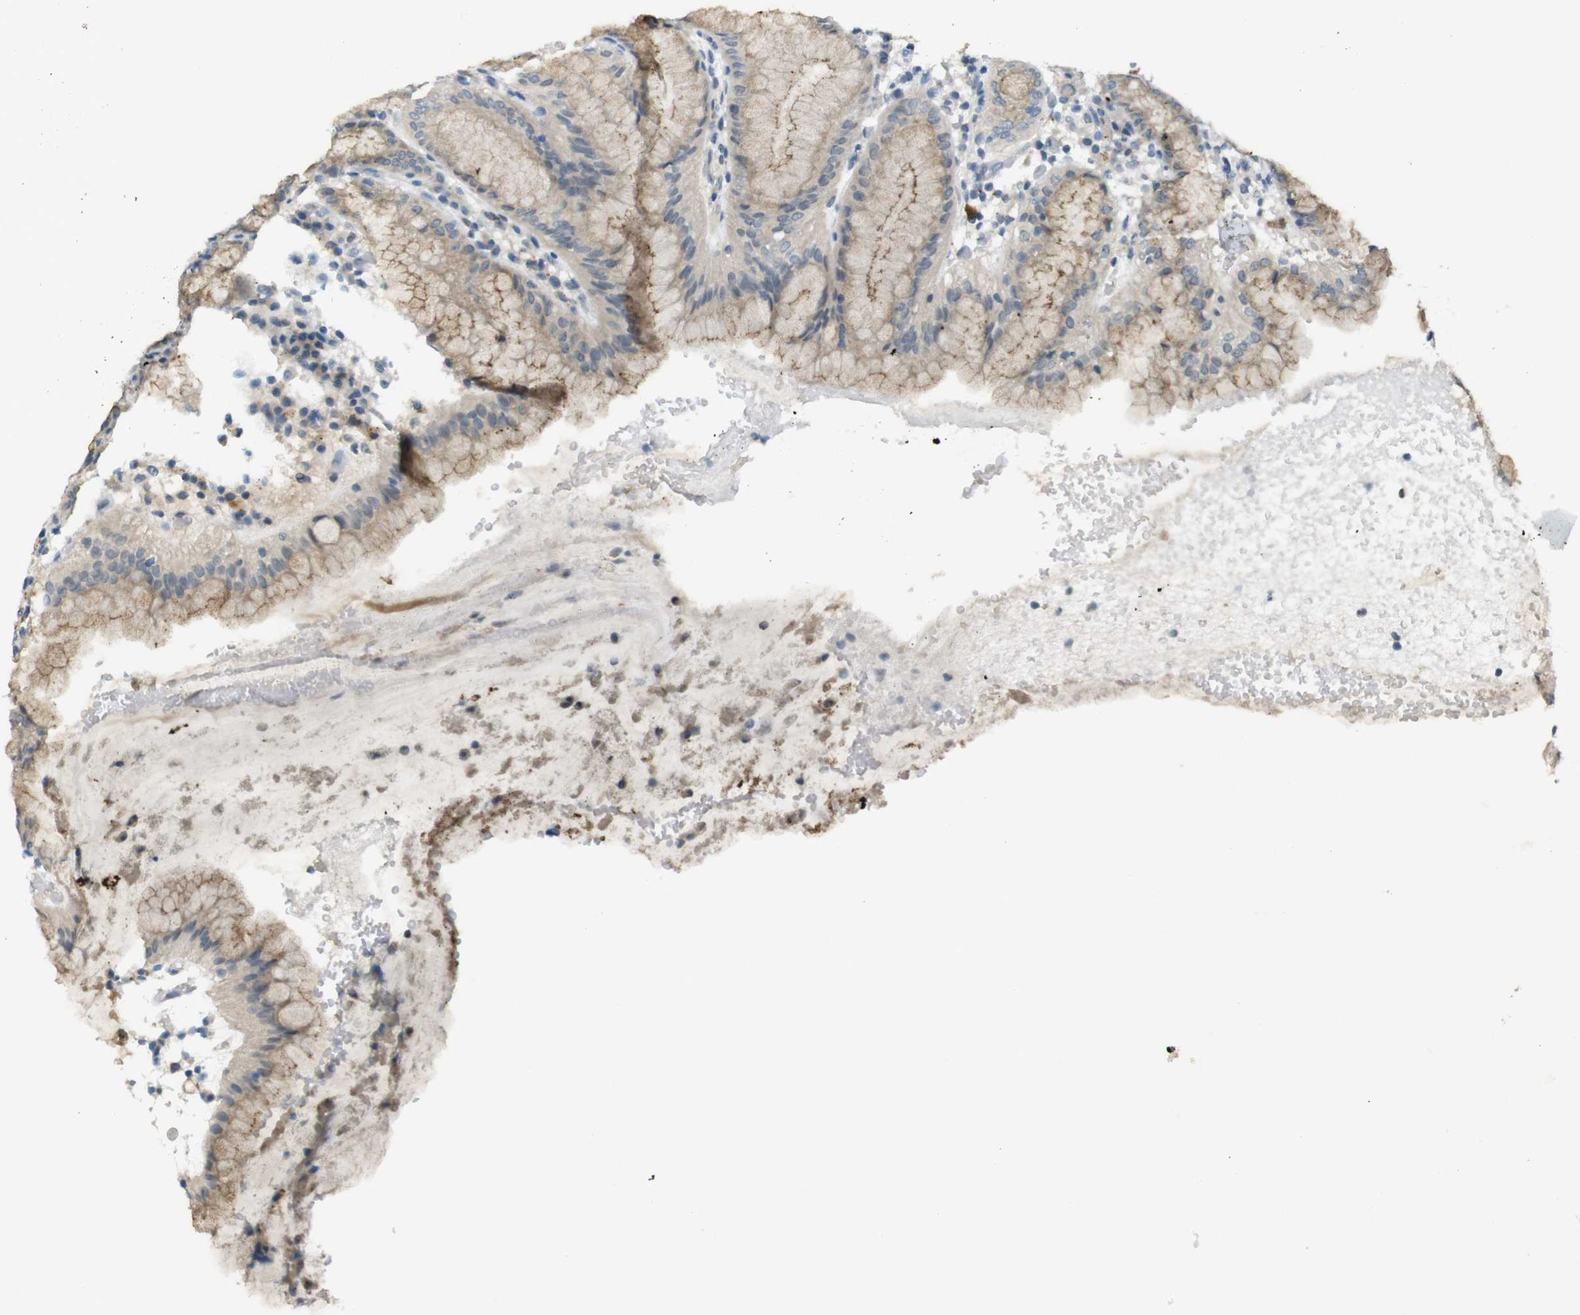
{"staining": {"intensity": "moderate", "quantity": ">75%", "location": "cytoplasmic/membranous"}, "tissue": "stomach", "cell_type": "Glandular cells", "image_type": "normal", "snomed": [{"axis": "morphology", "description": "Normal tissue, NOS"}, {"axis": "topography", "description": "Stomach"}, {"axis": "topography", "description": "Stomach, lower"}], "caption": "Immunohistochemistry (IHC) of unremarkable human stomach displays medium levels of moderate cytoplasmic/membranous expression in about >75% of glandular cells. (DAB = brown stain, brightfield microscopy at high magnification).", "gene": "UGT8", "patient": {"sex": "female", "age": 75}}